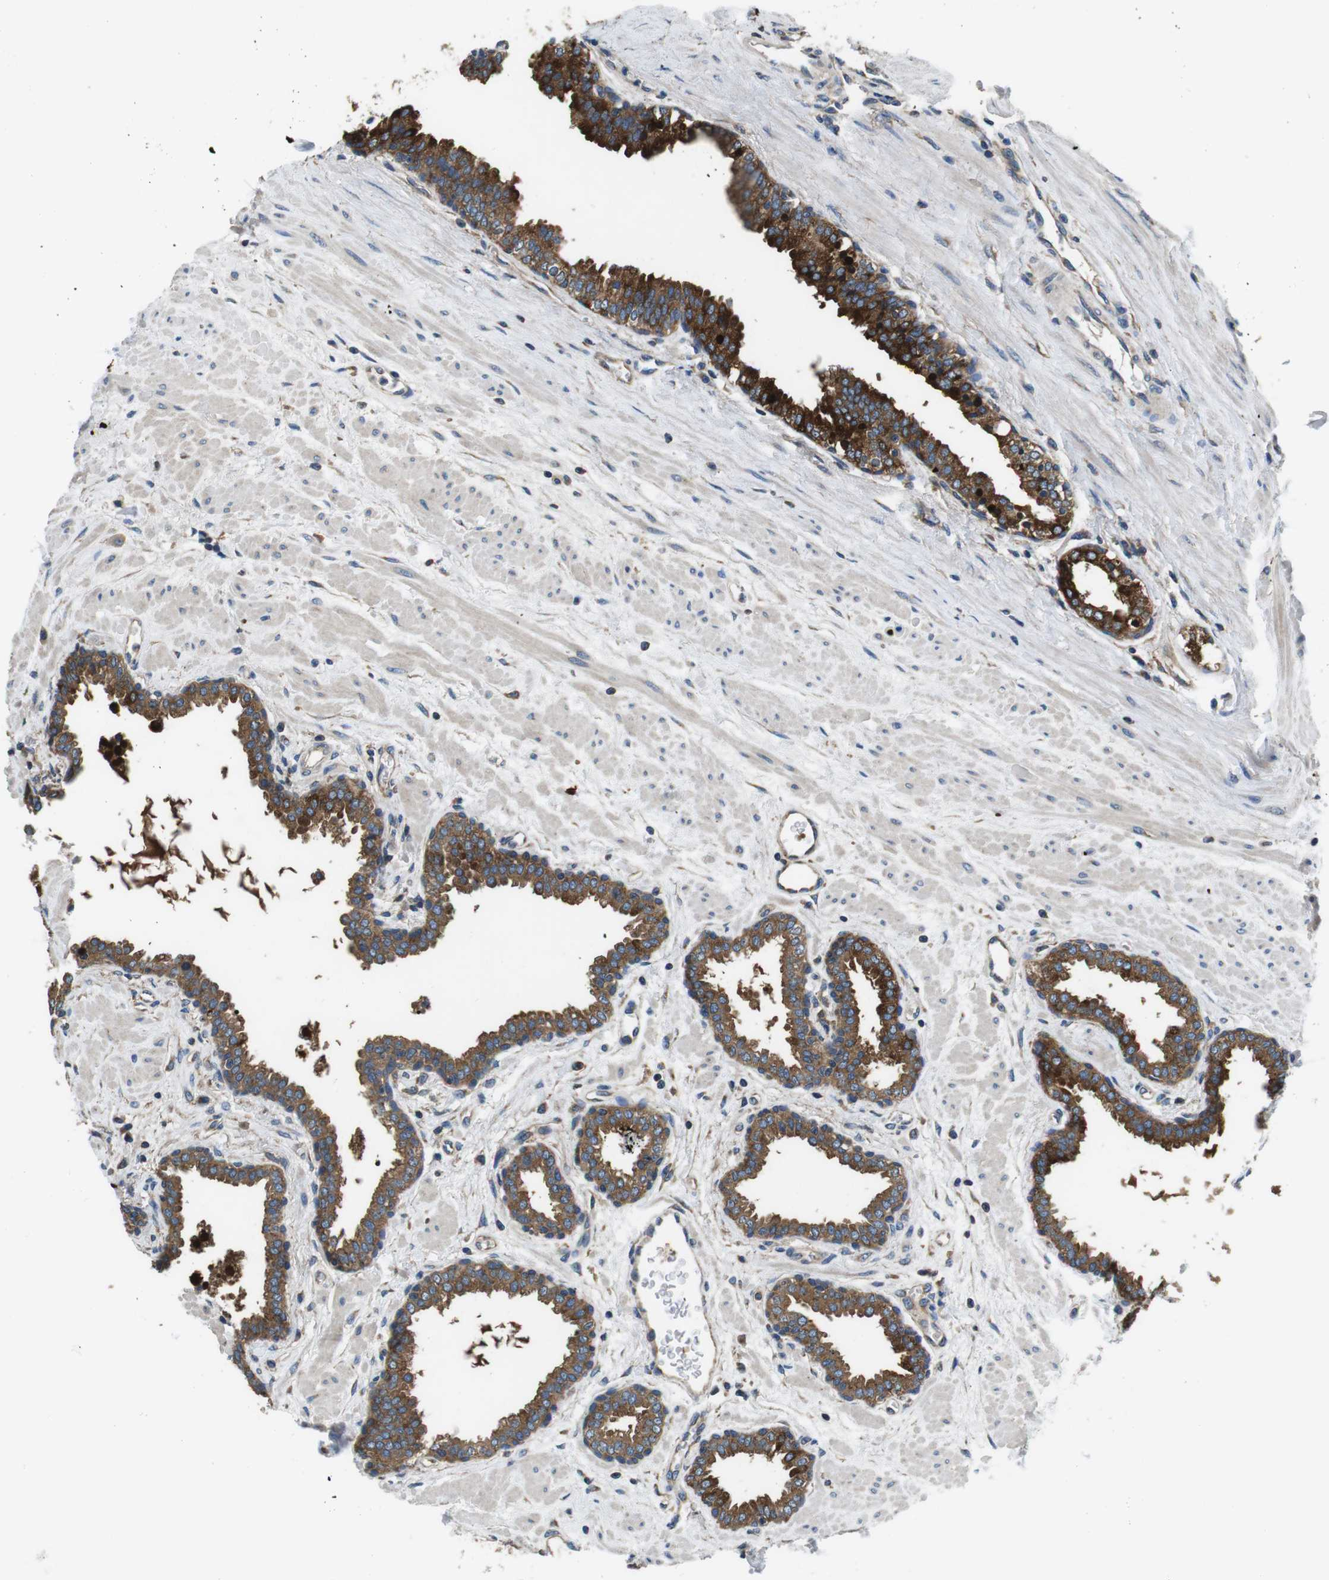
{"staining": {"intensity": "moderate", "quantity": ">75%", "location": "cytoplasmic/membranous"}, "tissue": "prostate", "cell_type": "Glandular cells", "image_type": "normal", "snomed": [{"axis": "morphology", "description": "Normal tissue, NOS"}, {"axis": "topography", "description": "Prostate"}], "caption": "Immunohistochemistry (IHC) histopathology image of normal prostate: human prostate stained using IHC reveals medium levels of moderate protein expression localized specifically in the cytoplasmic/membranous of glandular cells, appearing as a cytoplasmic/membranous brown color.", "gene": "DENND4C", "patient": {"sex": "male", "age": 51}}